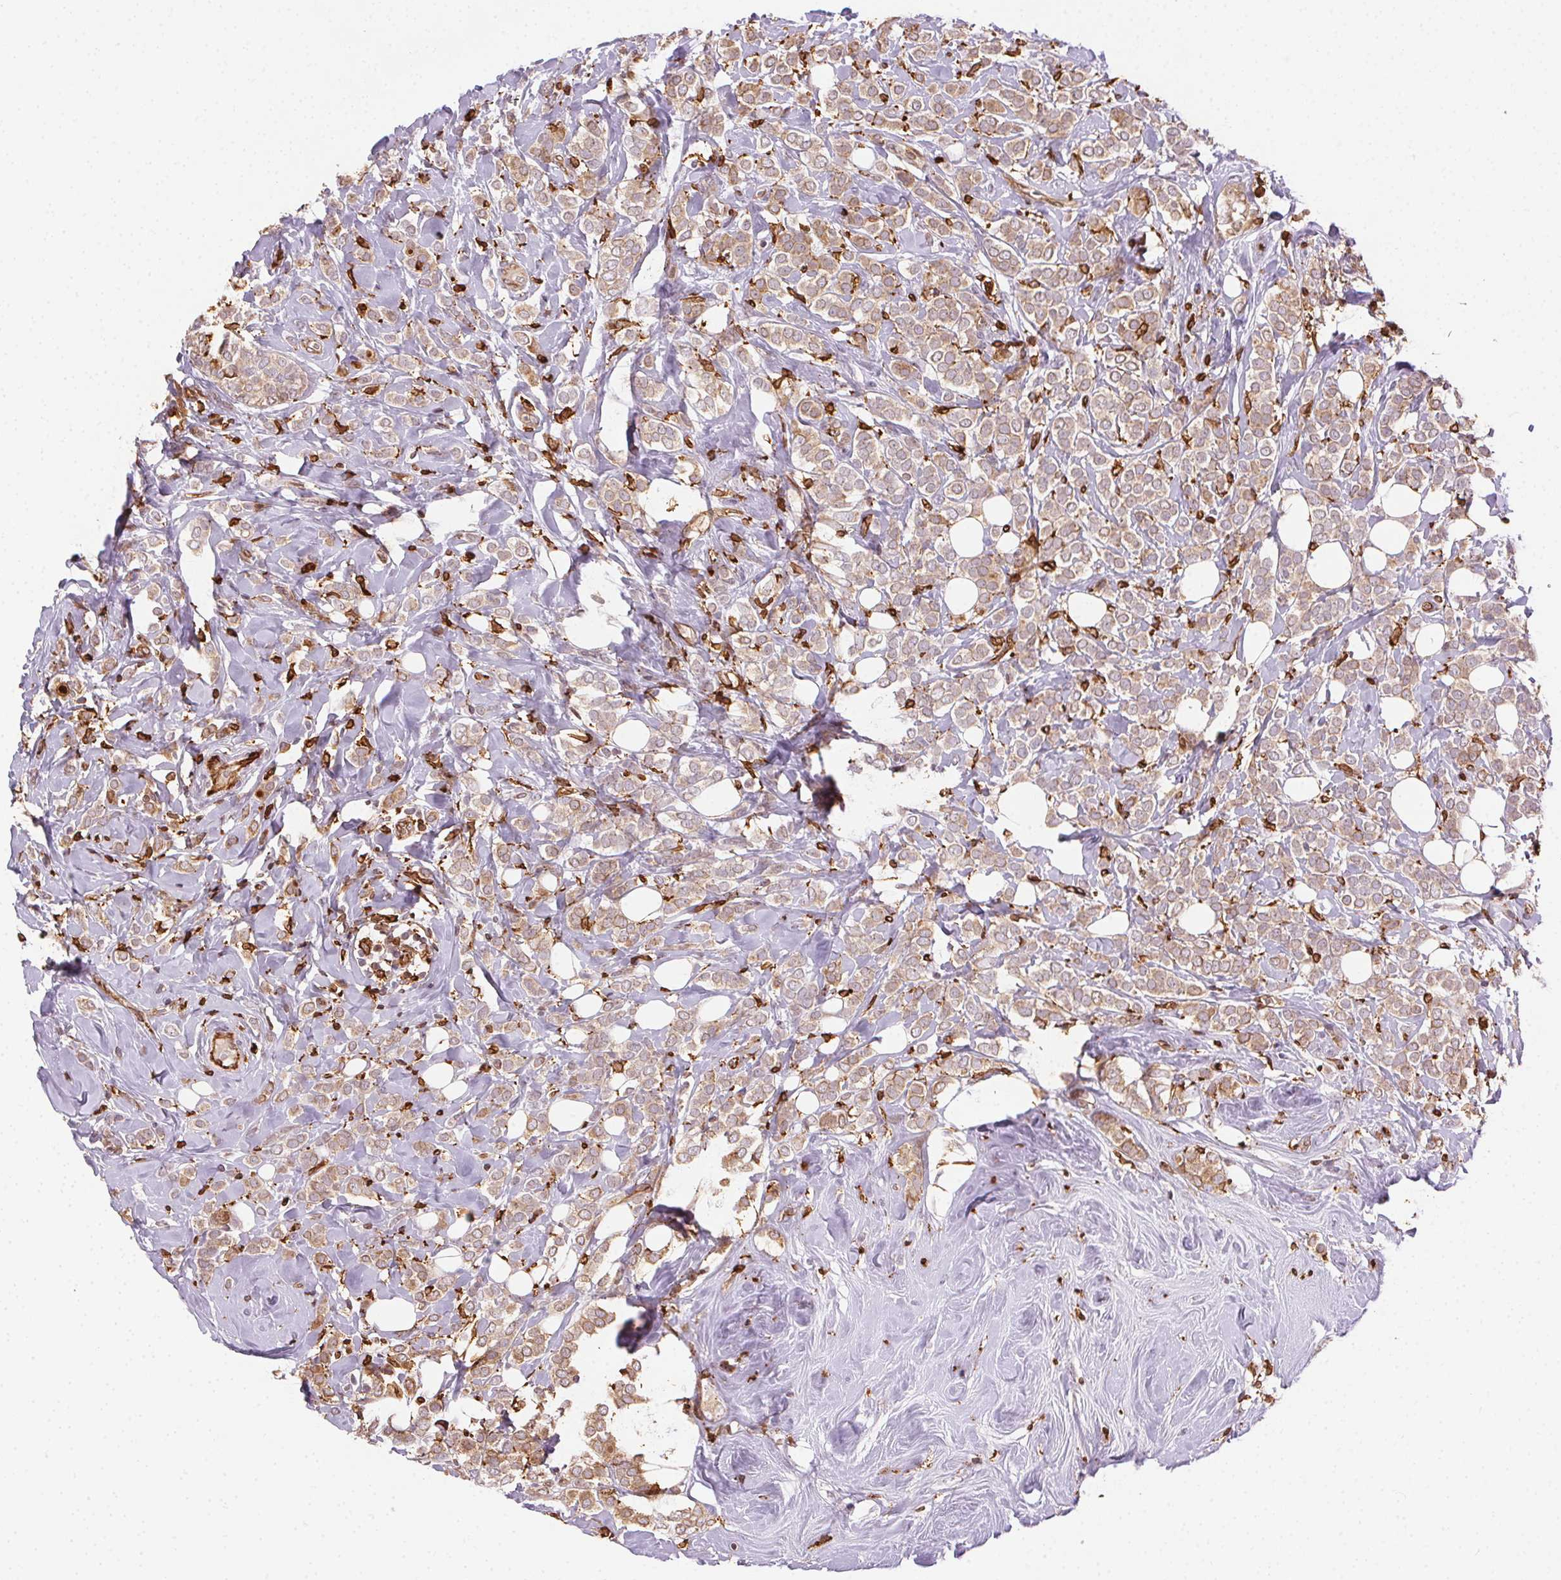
{"staining": {"intensity": "weak", "quantity": ">75%", "location": "cytoplasmic/membranous"}, "tissue": "breast cancer", "cell_type": "Tumor cells", "image_type": "cancer", "snomed": [{"axis": "morphology", "description": "Lobular carcinoma"}, {"axis": "topography", "description": "Breast"}], "caption": "Breast lobular carcinoma was stained to show a protein in brown. There is low levels of weak cytoplasmic/membranous staining in about >75% of tumor cells.", "gene": "RNASET2", "patient": {"sex": "female", "age": 49}}